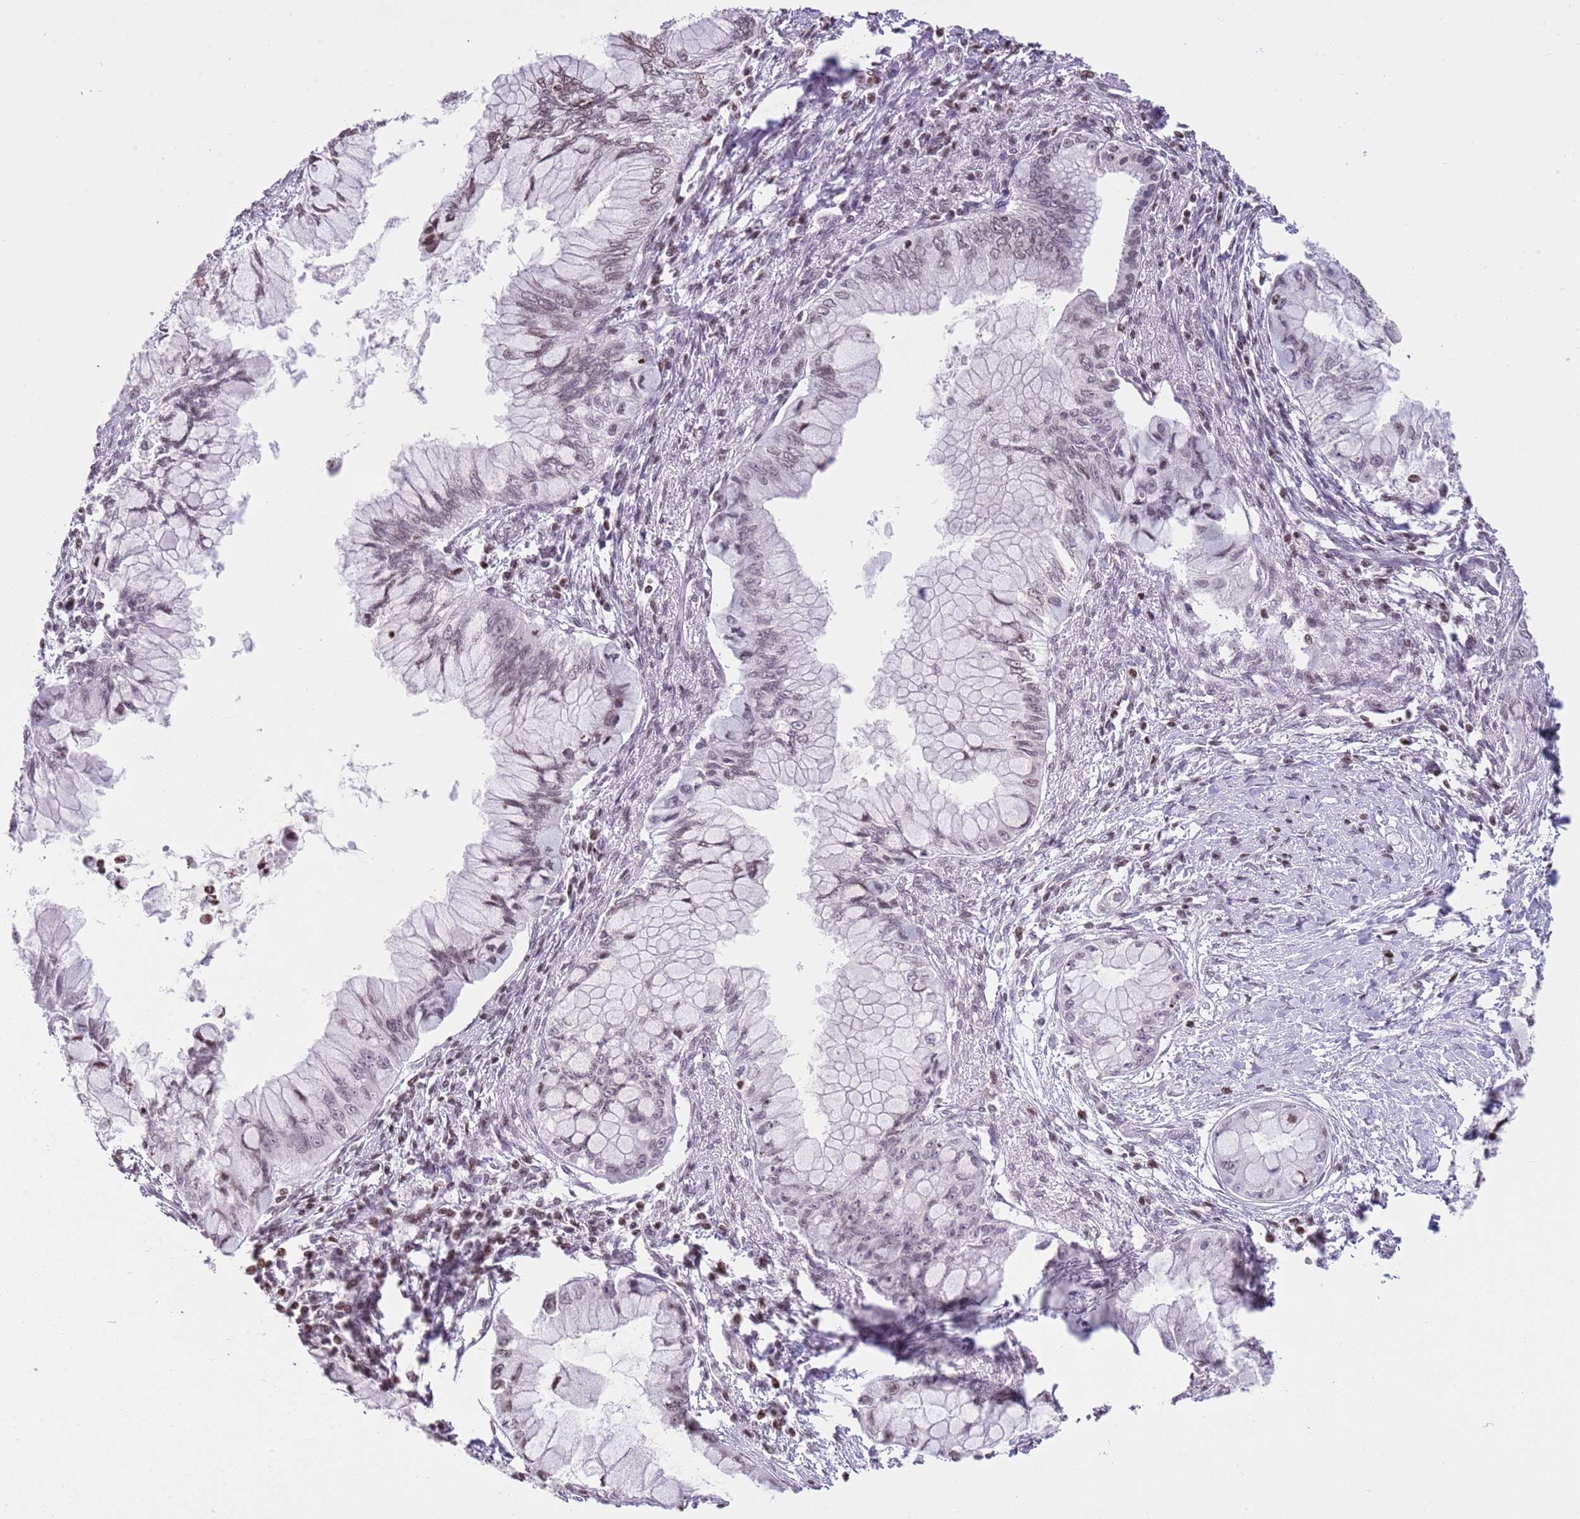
{"staining": {"intensity": "weak", "quantity": "25%-75%", "location": "nuclear"}, "tissue": "pancreatic cancer", "cell_type": "Tumor cells", "image_type": "cancer", "snomed": [{"axis": "morphology", "description": "Adenocarcinoma, NOS"}, {"axis": "topography", "description": "Pancreas"}], "caption": "IHC histopathology image of neoplastic tissue: pancreatic cancer (adenocarcinoma) stained using immunohistochemistry exhibits low levels of weak protein expression localized specifically in the nuclear of tumor cells, appearing as a nuclear brown color.", "gene": "KPNA3", "patient": {"sex": "male", "age": 48}}